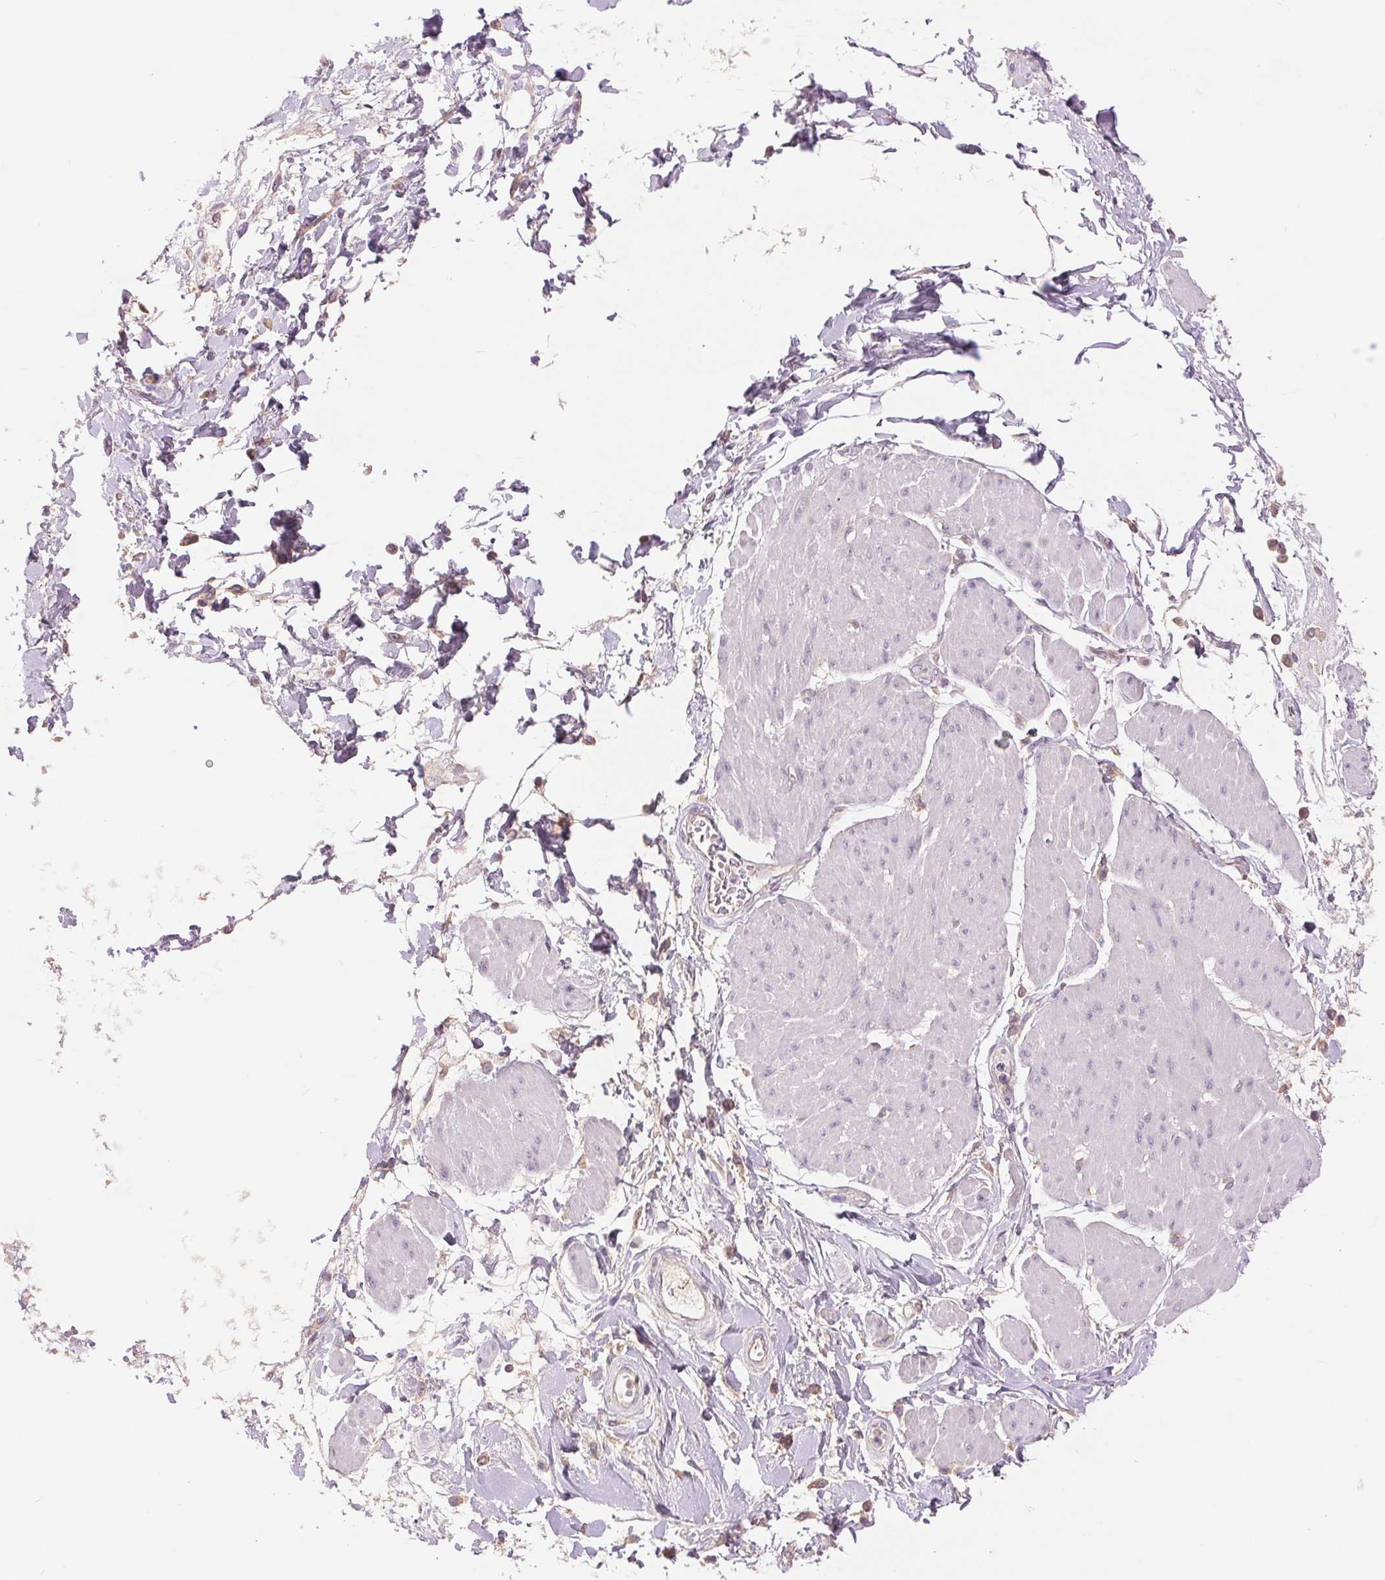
{"staining": {"intensity": "negative", "quantity": "none", "location": "none"}, "tissue": "adipose tissue", "cell_type": "Adipocytes", "image_type": "normal", "snomed": [{"axis": "morphology", "description": "Normal tissue, NOS"}, {"axis": "topography", "description": "Urinary bladder"}, {"axis": "topography", "description": "Peripheral nerve tissue"}], "caption": "IHC photomicrograph of unremarkable adipose tissue: adipose tissue stained with DAB reveals no significant protein staining in adipocytes.", "gene": "FXYD4", "patient": {"sex": "female", "age": 60}}